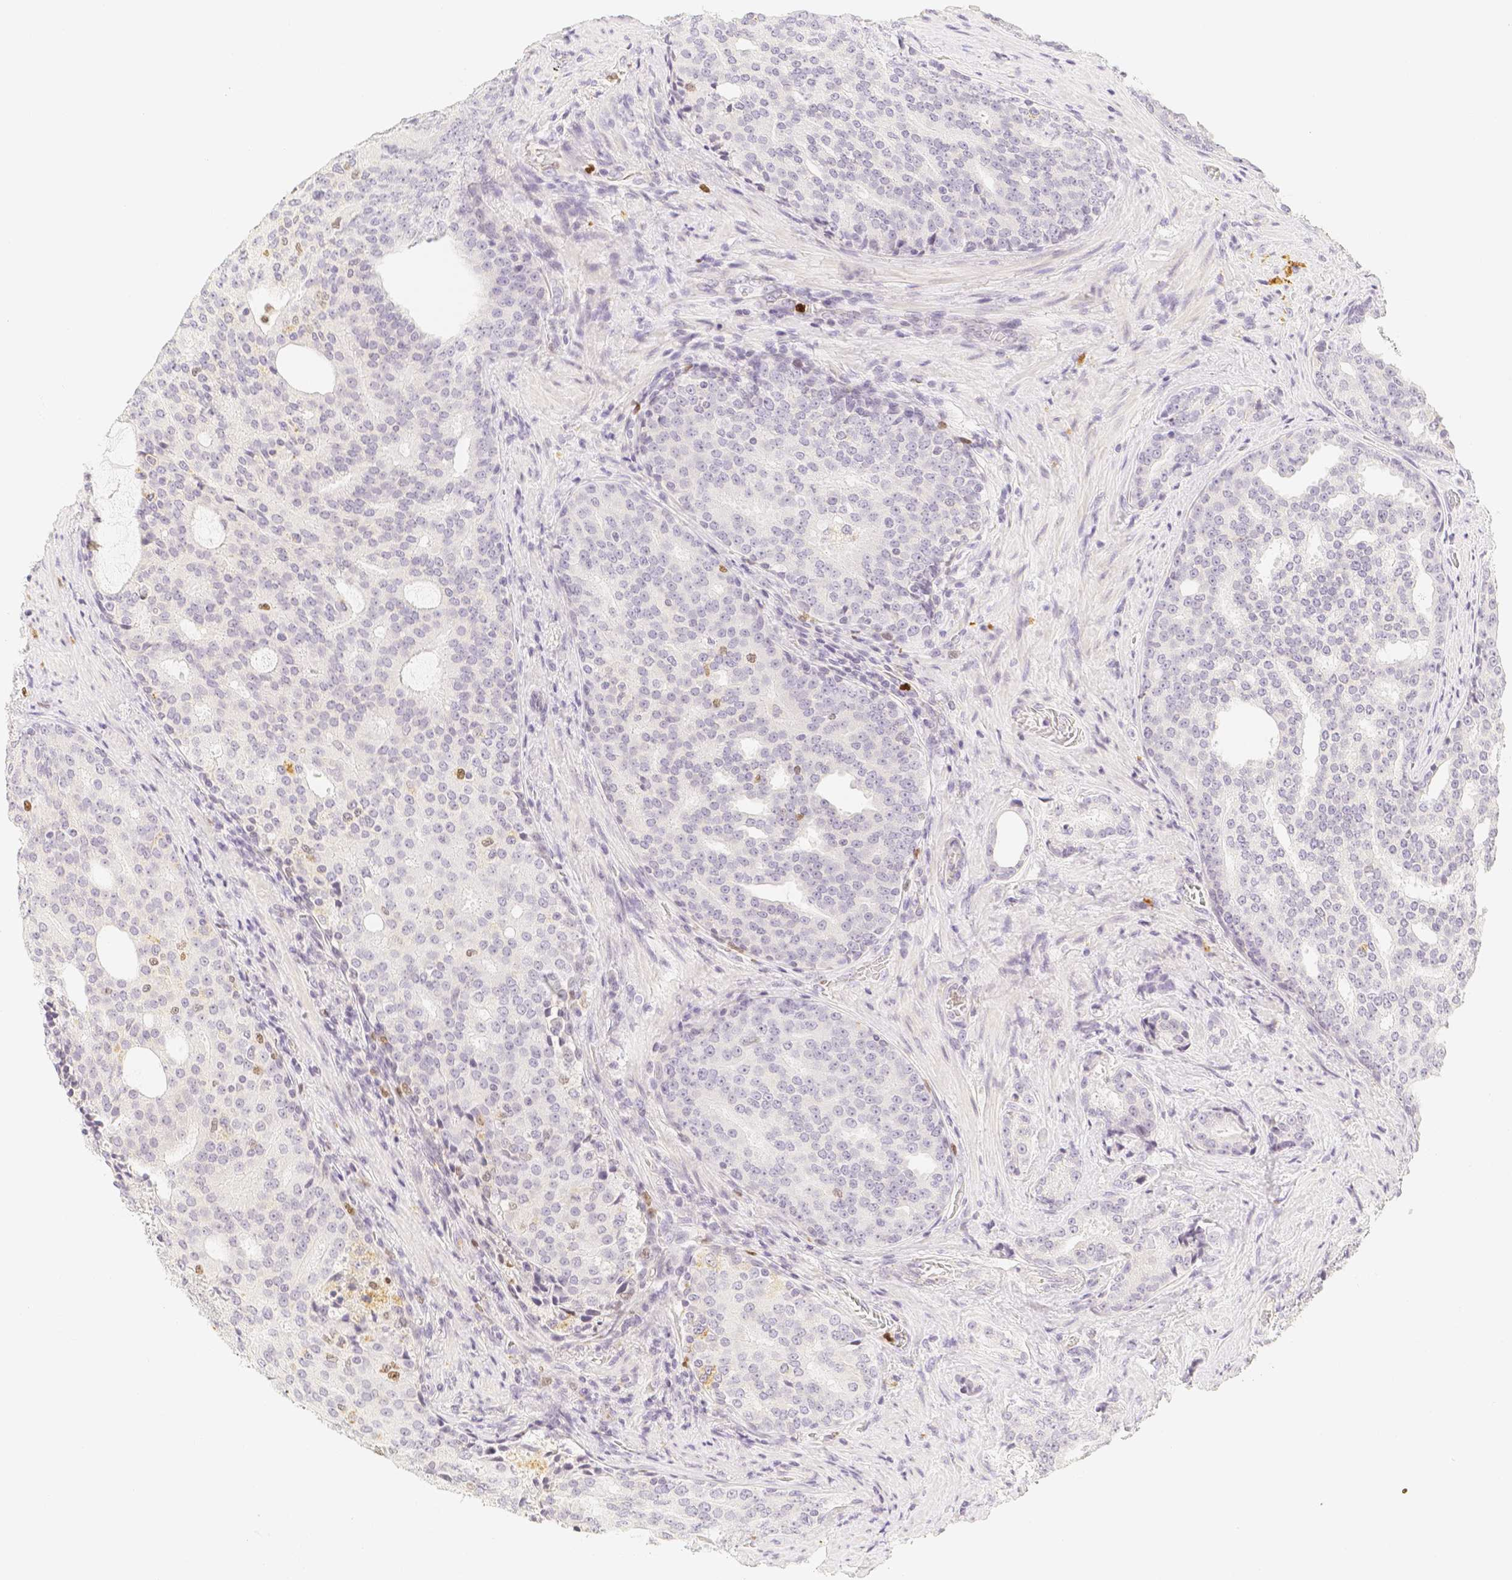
{"staining": {"intensity": "negative", "quantity": "none", "location": "none"}, "tissue": "prostate cancer", "cell_type": "Tumor cells", "image_type": "cancer", "snomed": [{"axis": "morphology", "description": "Adenocarcinoma, High grade"}, {"axis": "topography", "description": "Prostate"}], "caption": "IHC histopathology image of human prostate adenocarcinoma (high-grade) stained for a protein (brown), which reveals no expression in tumor cells.", "gene": "PADI4", "patient": {"sex": "male", "age": 71}}